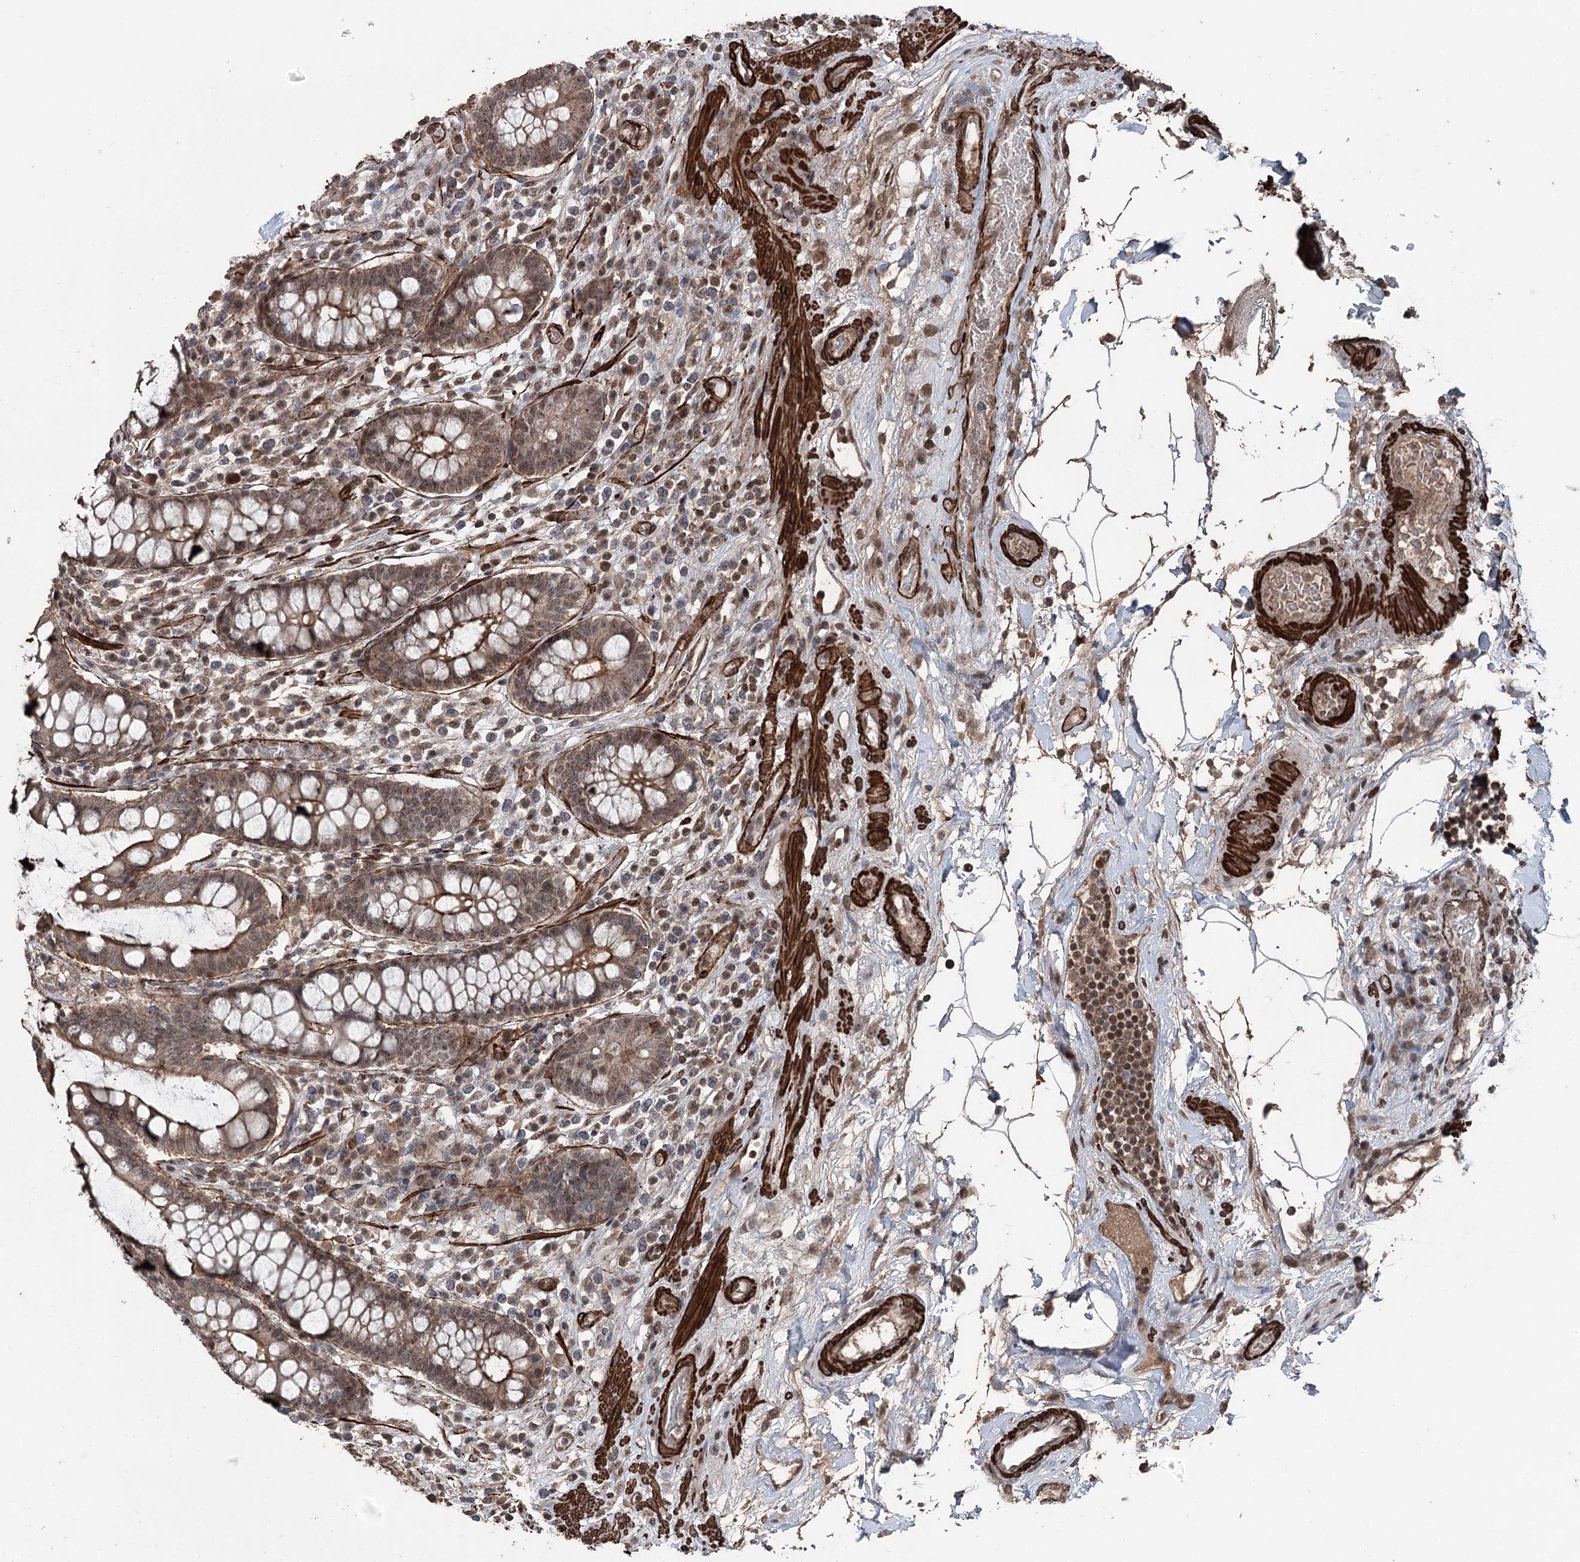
{"staining": {"intensity": "moderate", "quantity": ">75%", "location": "cytoplasmic/membranous,nuclear"}, "tissue": "colon", "cell_type": "Endothelial cells", "image_type": "normal", "snomed": [{"axis": "morphology", "description": "Normal tissue, NOS"}, {"axis": "topography", "description": "Colon"}], "caption": "Immunohistochemistry image of normal human colon stained for a protein (brown), which reveals medium levels of moderate cytoplasmic/membranous,nuclear expression in approximately >75% of endothelial cells.", "gene": "CCDC82", "patient": {"sex": "female", "age": 79}}